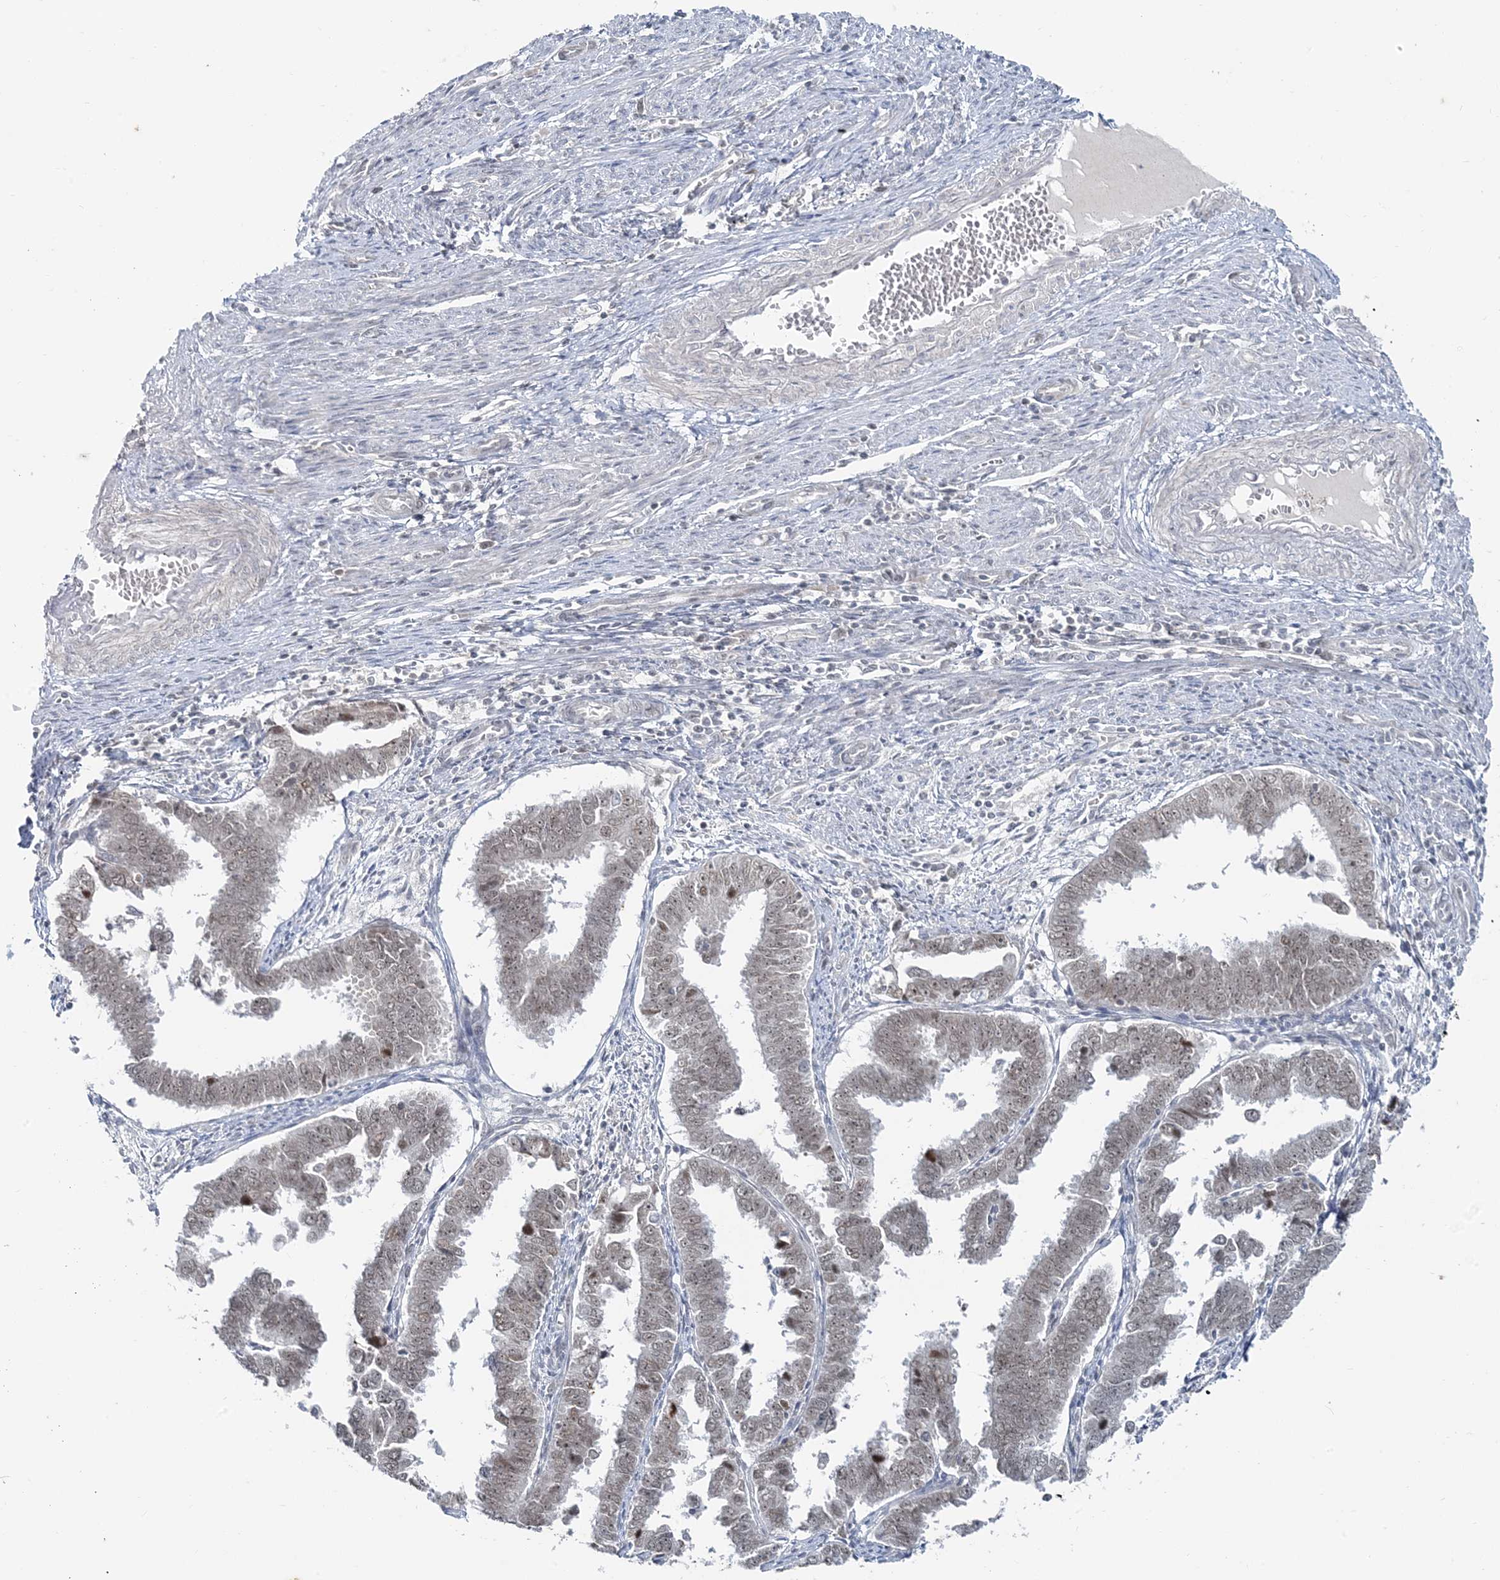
{"staining": {"intensity": "weak", "quantity": "25%-75%", "location": "nuclear"}, "tissue": "endometrial cancer", "cell_type": "Tumor cells", "image_type": "cancer", "snomed": [{"axis": "morphology", "description": "Adenocarcinoma, NOS"}, {"axis": "topography", "description": "Endometrium"}], "caption": "Immunohistochemistry (DAB) staining of human endometrial cancer (adenocarcinoma) exhibits weak nuclear protein expression in about 25%-75% of tumor cells.", "gene": "LEXM", "patient": {"sex": "female", "age": 75}}